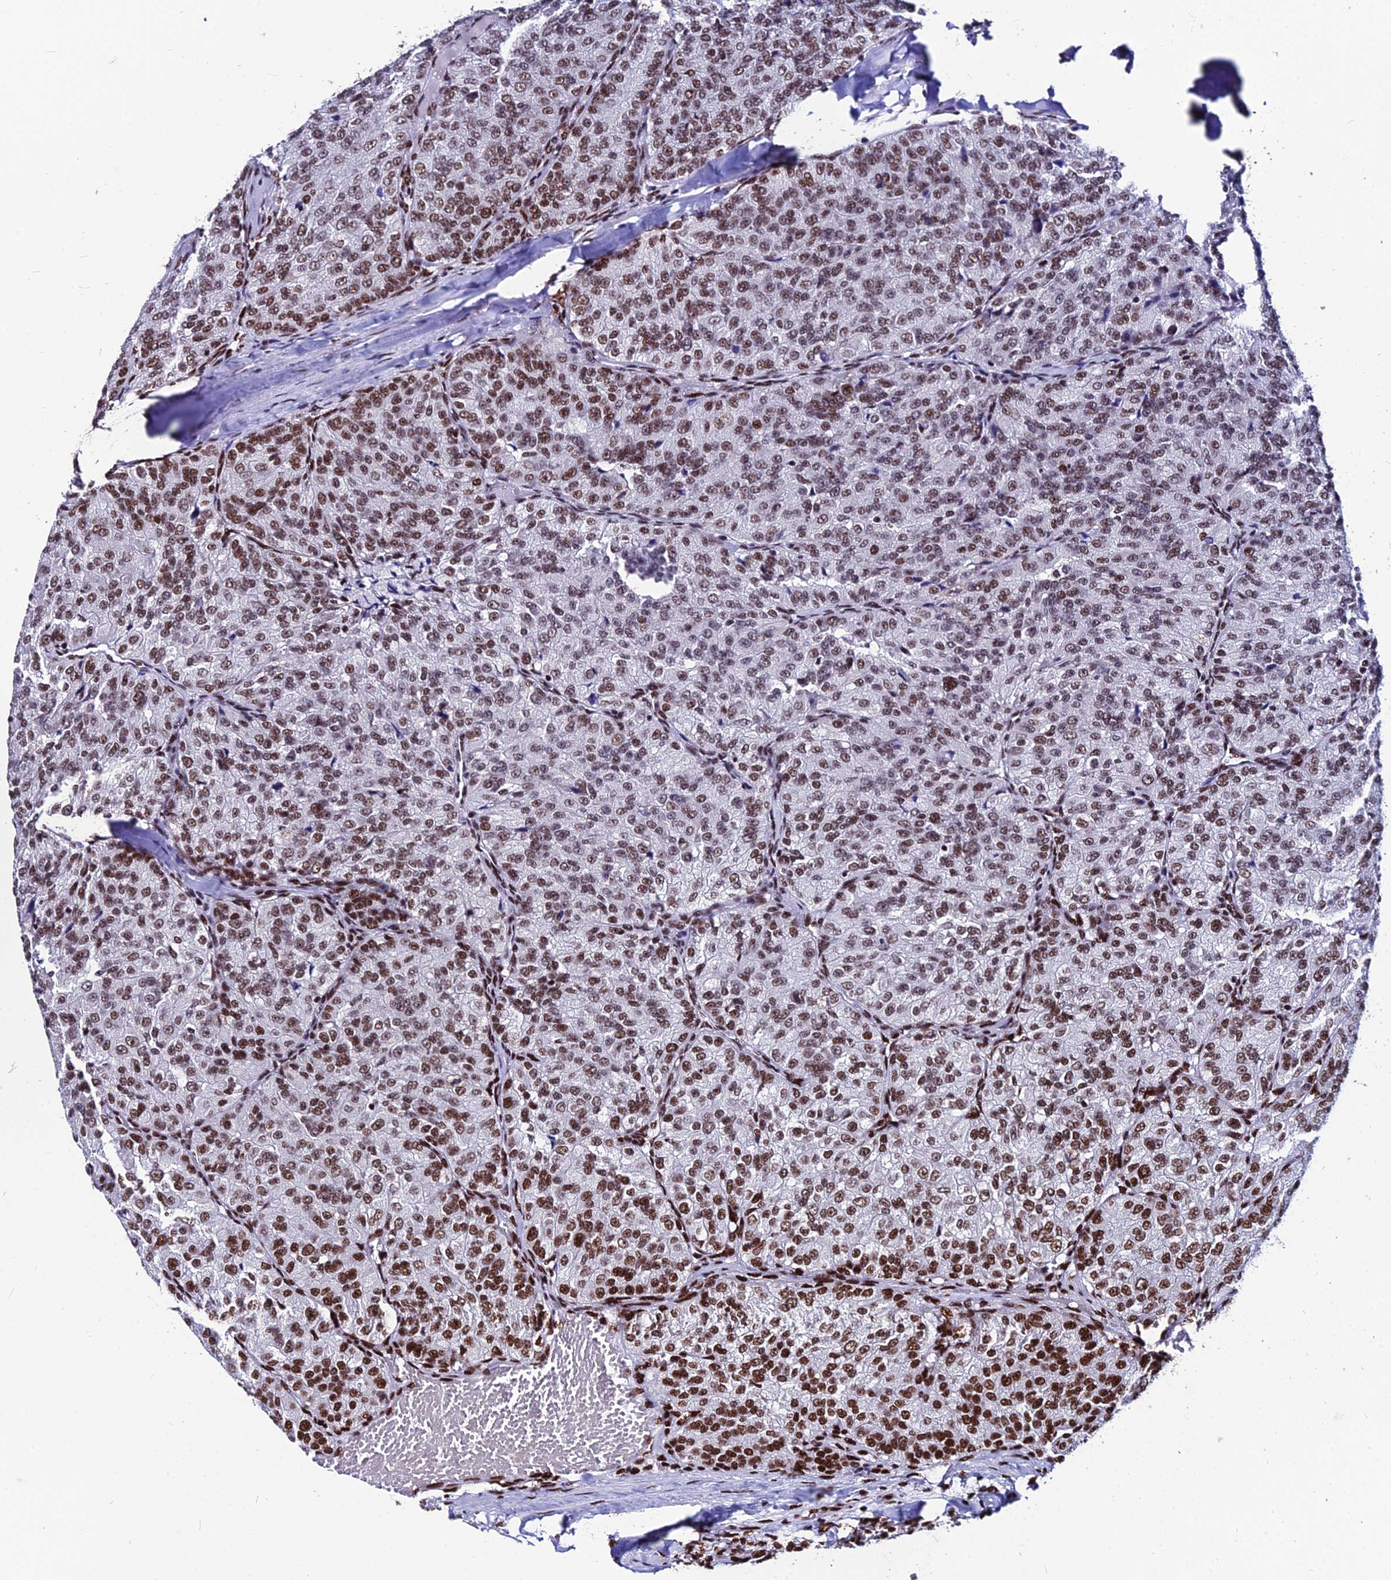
{"staining": {"intensity": "moderate", "quantity": "25%-75%", "location": "nuclear"}, "tissue": "renal cancer", "cell_type": "Tumor cells", "image_type": "cancer", "snomed": [{"axis": "morphology", "description": "Adenocarcinoma, NOS"}, {"axis": "topography", "description": "Kidney"}], "caption": "Adenocarcinoma (renal) stained with DAB IHC exhibits medium levels of moderate nuclear expression in about 25%-75% of tumor cells.", "gene": "HNRNPH1", "patient": {"sex": "female", "age": 63}}